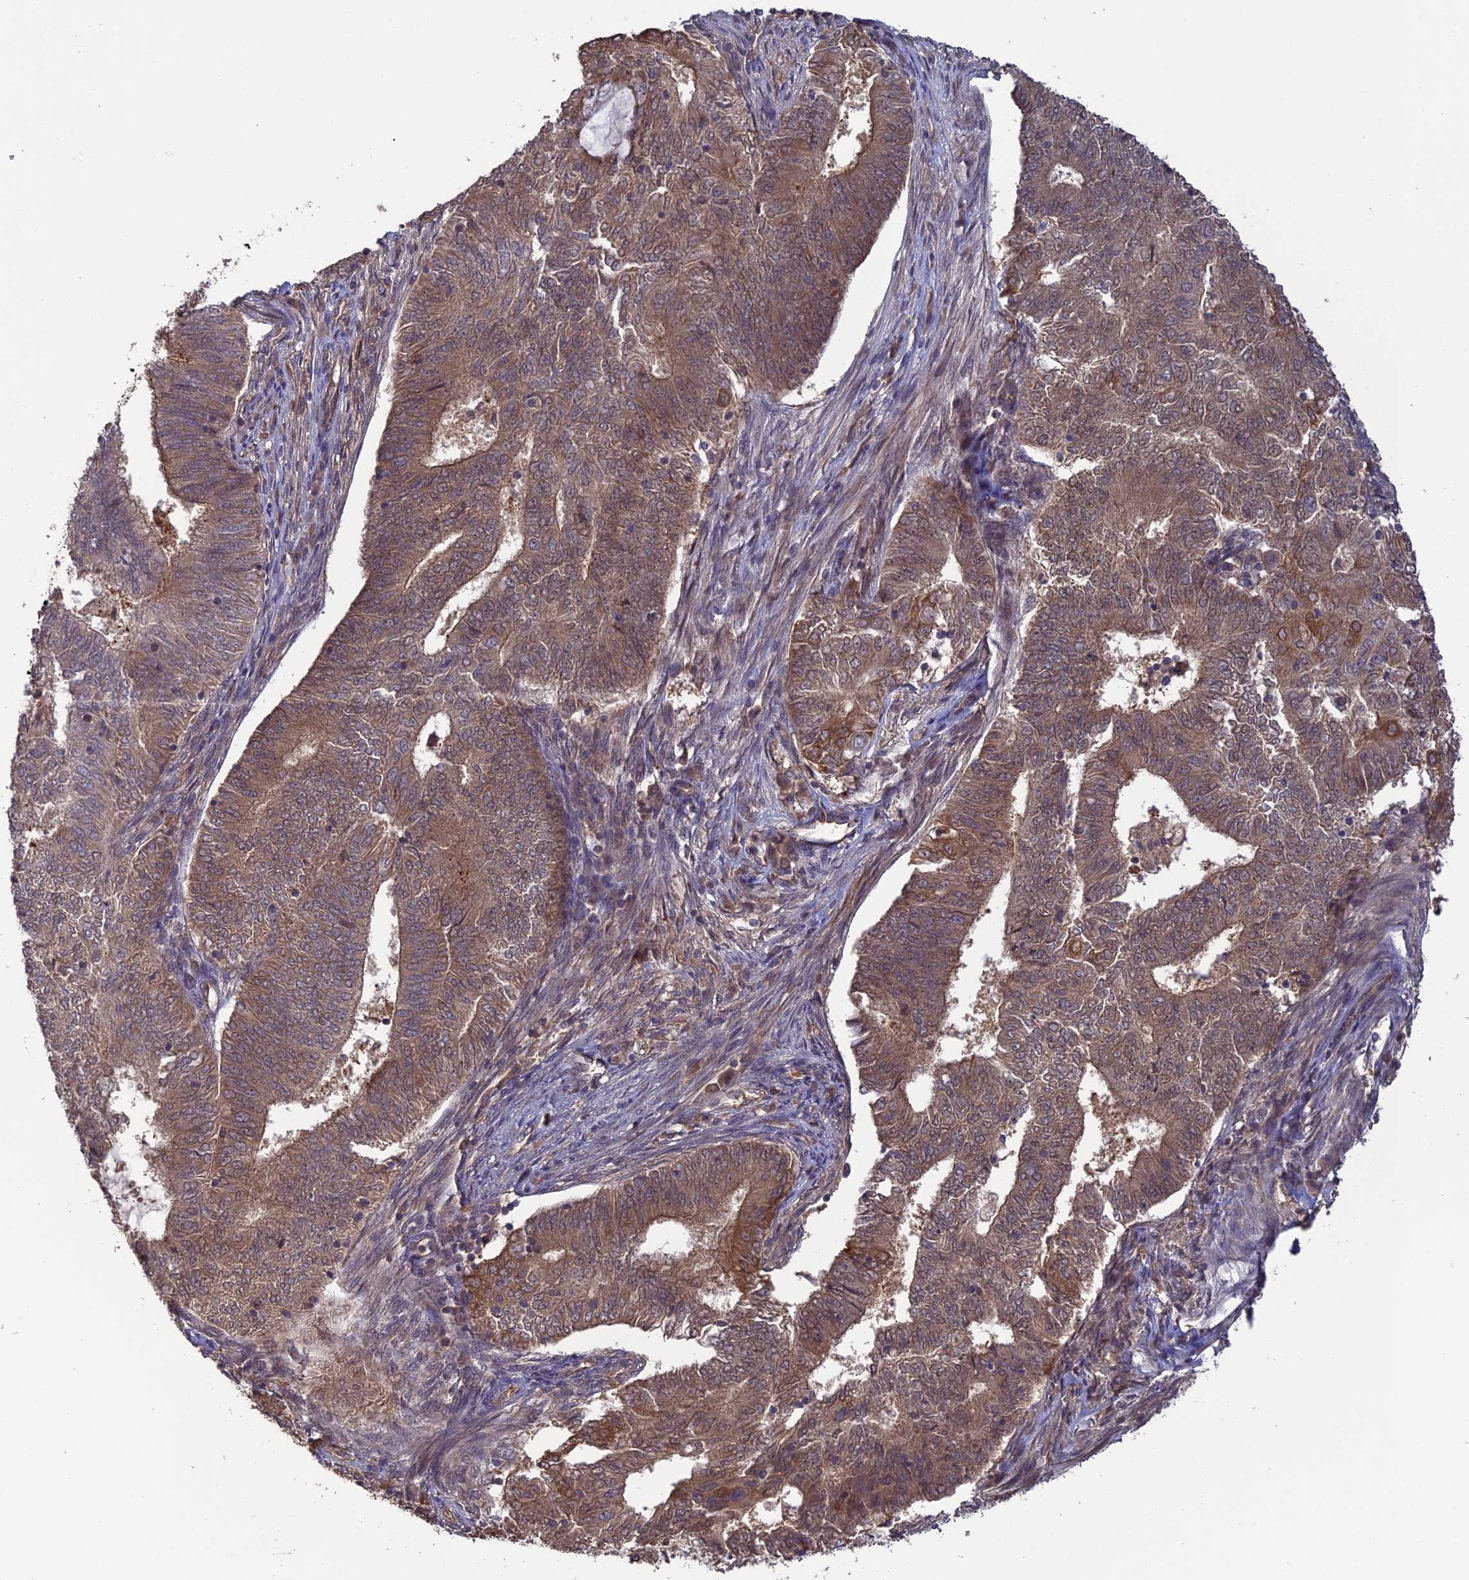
{"staining": {"intensity": "moderate", "quantity": ">75%", "location": "cytoplasmic/membranous"}, "tissue": "endometrial cancer", "cell_type": "Tumor cells", "image_type": "cancer", "snomed": [{"axis": "morphology", "description": "Adenocarcinoma, NOS"}, {"axis": "topography", "description": "Endometrium"}], "caption": "Adenocarcinoma (endometrial) tissue displays moderate cytoplasmic/membranous expression in approximately >75% of tumor cells", "gene": "LIN37", "patient": {"sex": "female", "age": 62}}